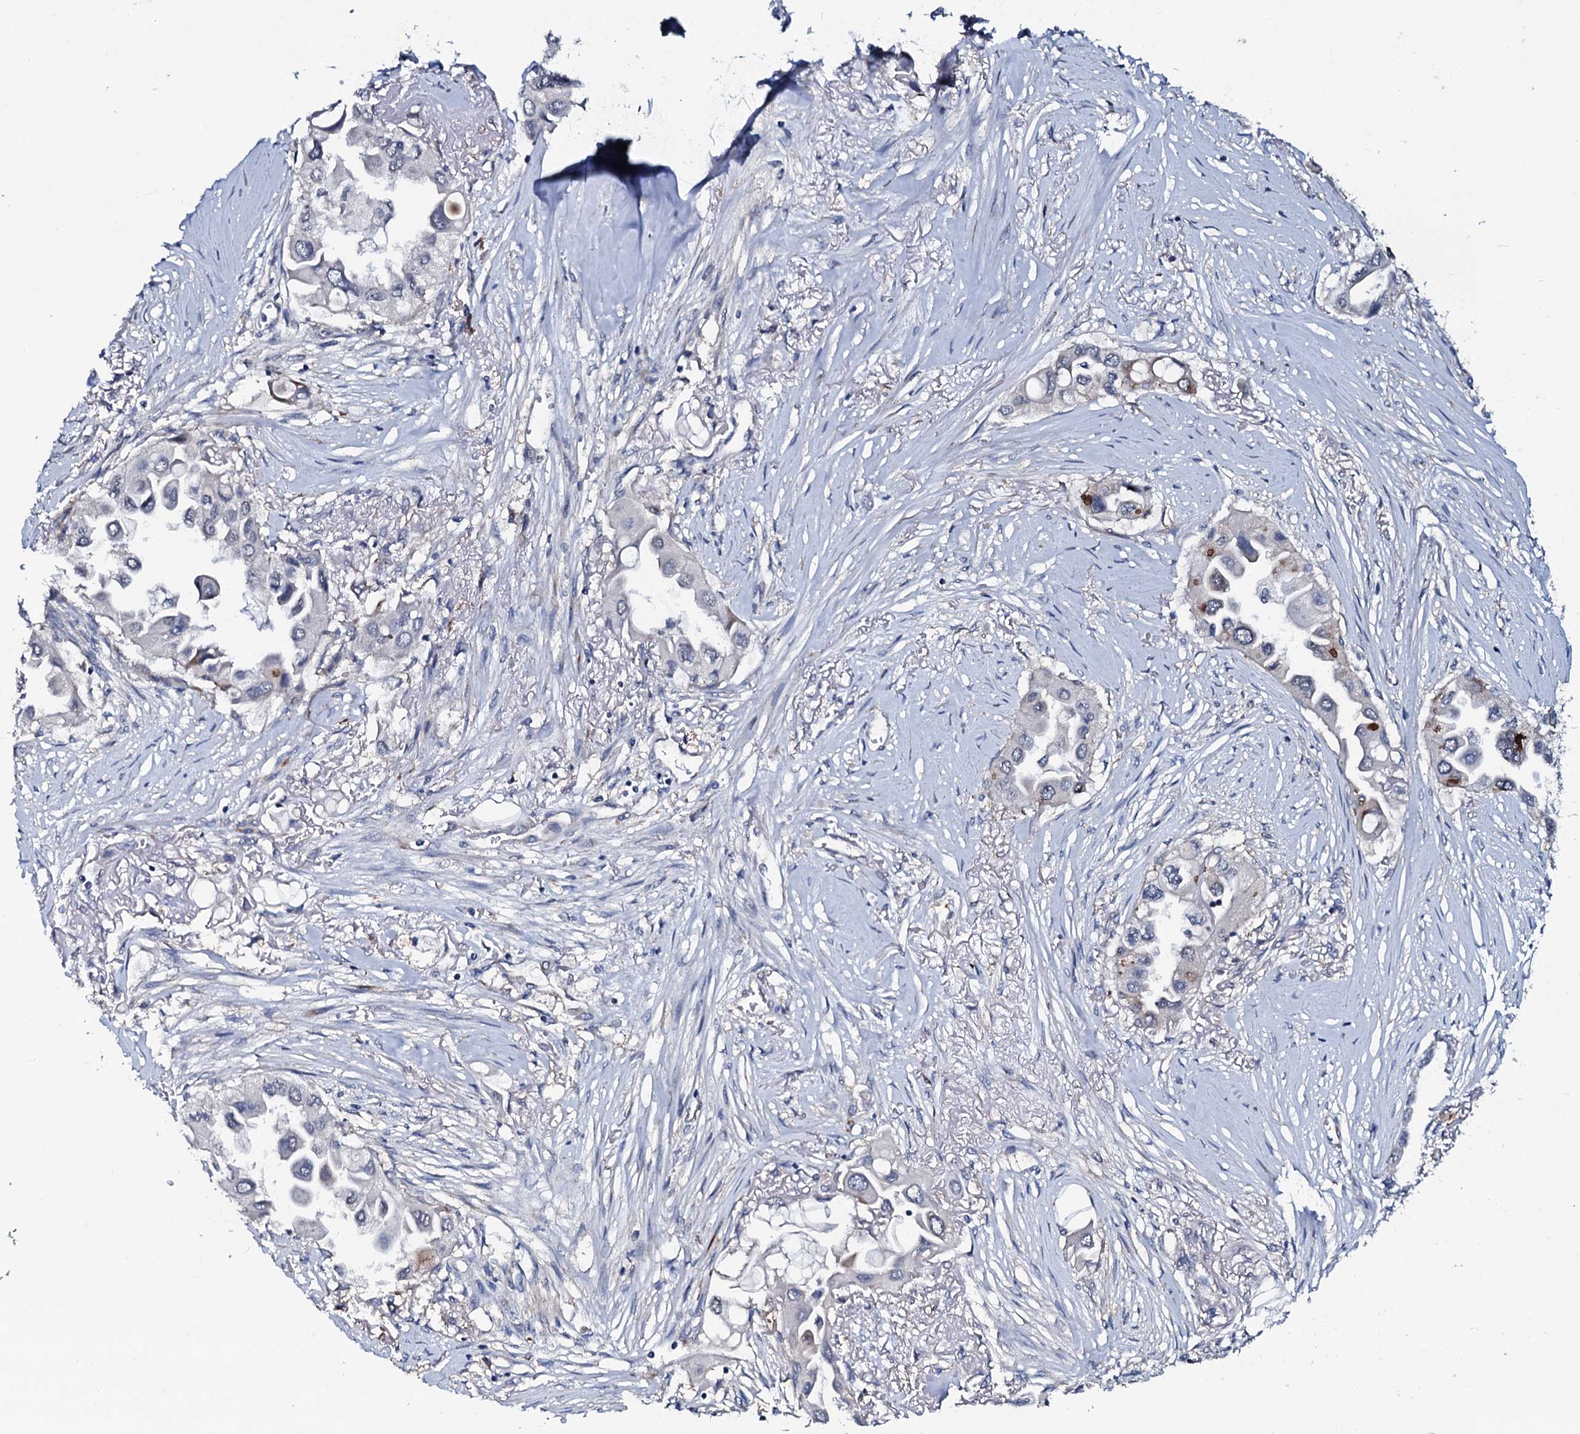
{"staining": {"intensity": "negative", "quantity": "none", "location": "none"}, "tissue": "lung cancer", "cell_type": "Tumor cells", "image_type": "cancer", "snomed": [{"axis": "morphology", "description": "Adenocarcinoma, NOS"}, {"axis": "topography", "description": "Lung"}], "caption": "This is an immunohistochemistry micrograph of lung cancer. There is no staining in tumor cells.", "gene": "IL12B", "patient": {"sex": "female", "age": 76}}